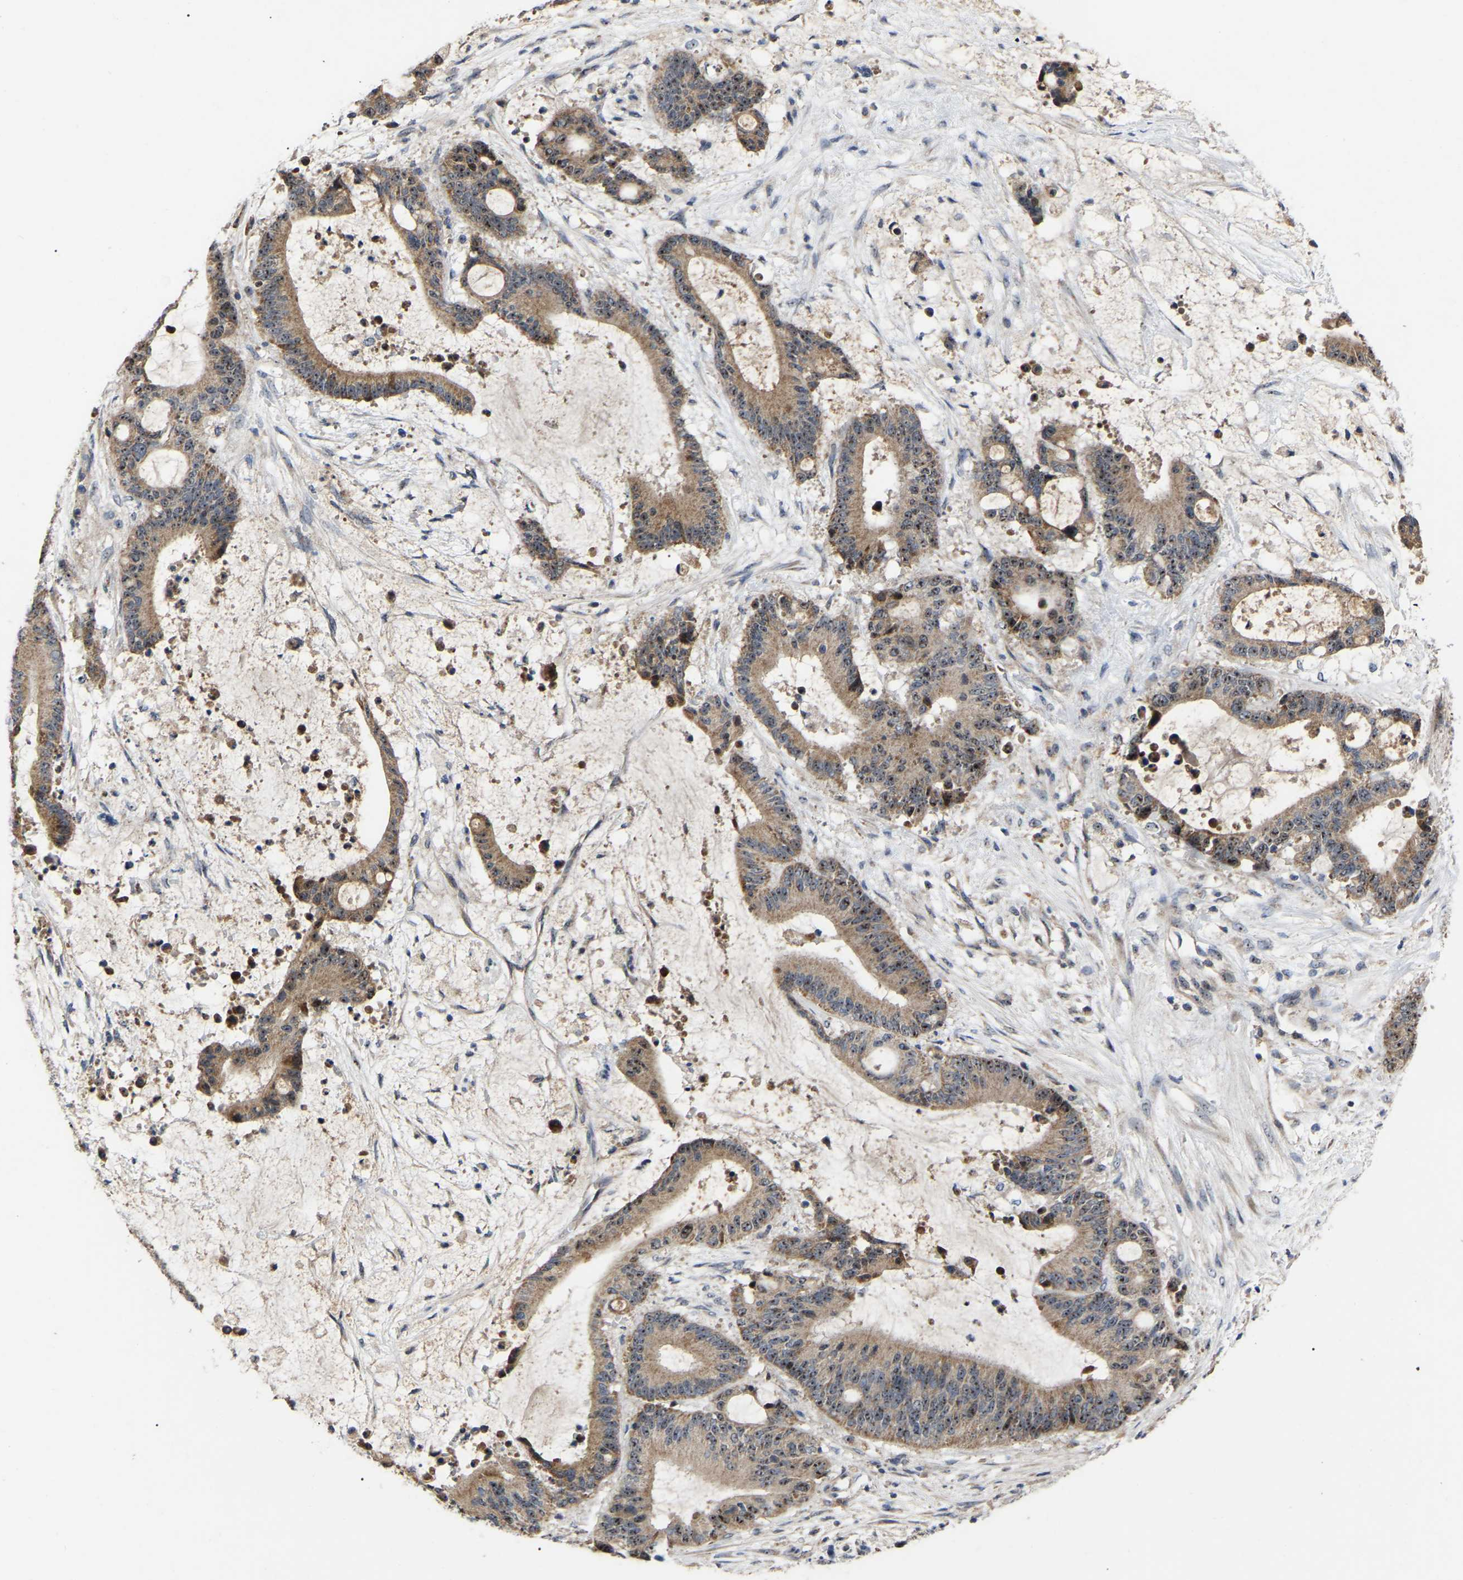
{"staining": {"intensity": "moderate", "quantity": ">75%", "location": "cytoplasmic/membranous,nuclear"}, "tissue": "liver cancer", "cell_type": "Tumor cells", "image_type": "cancer", "snomed": [{"axis": "morphology", "description": "Normal tissue, NOS"}, {"axis": "morphology", "description": "Cholangiocarcinoma"}, {"axis": "topography", "description": "Liver"}, {"axis": "topography", "description": "Peripheral nerve tissue"}], "caption": "Immunohistochemistry (DAB) staining of human cholangiocarcinoma (liver) reveals moderate cytoplasmic/membranous and nuclear protein expression in approximately >75% of tumor cells. (DAB = brown stain, brightfield microscopy at high magnification).", "gene": "NOP53", "patient": {"sex": "female", "age": 73}}